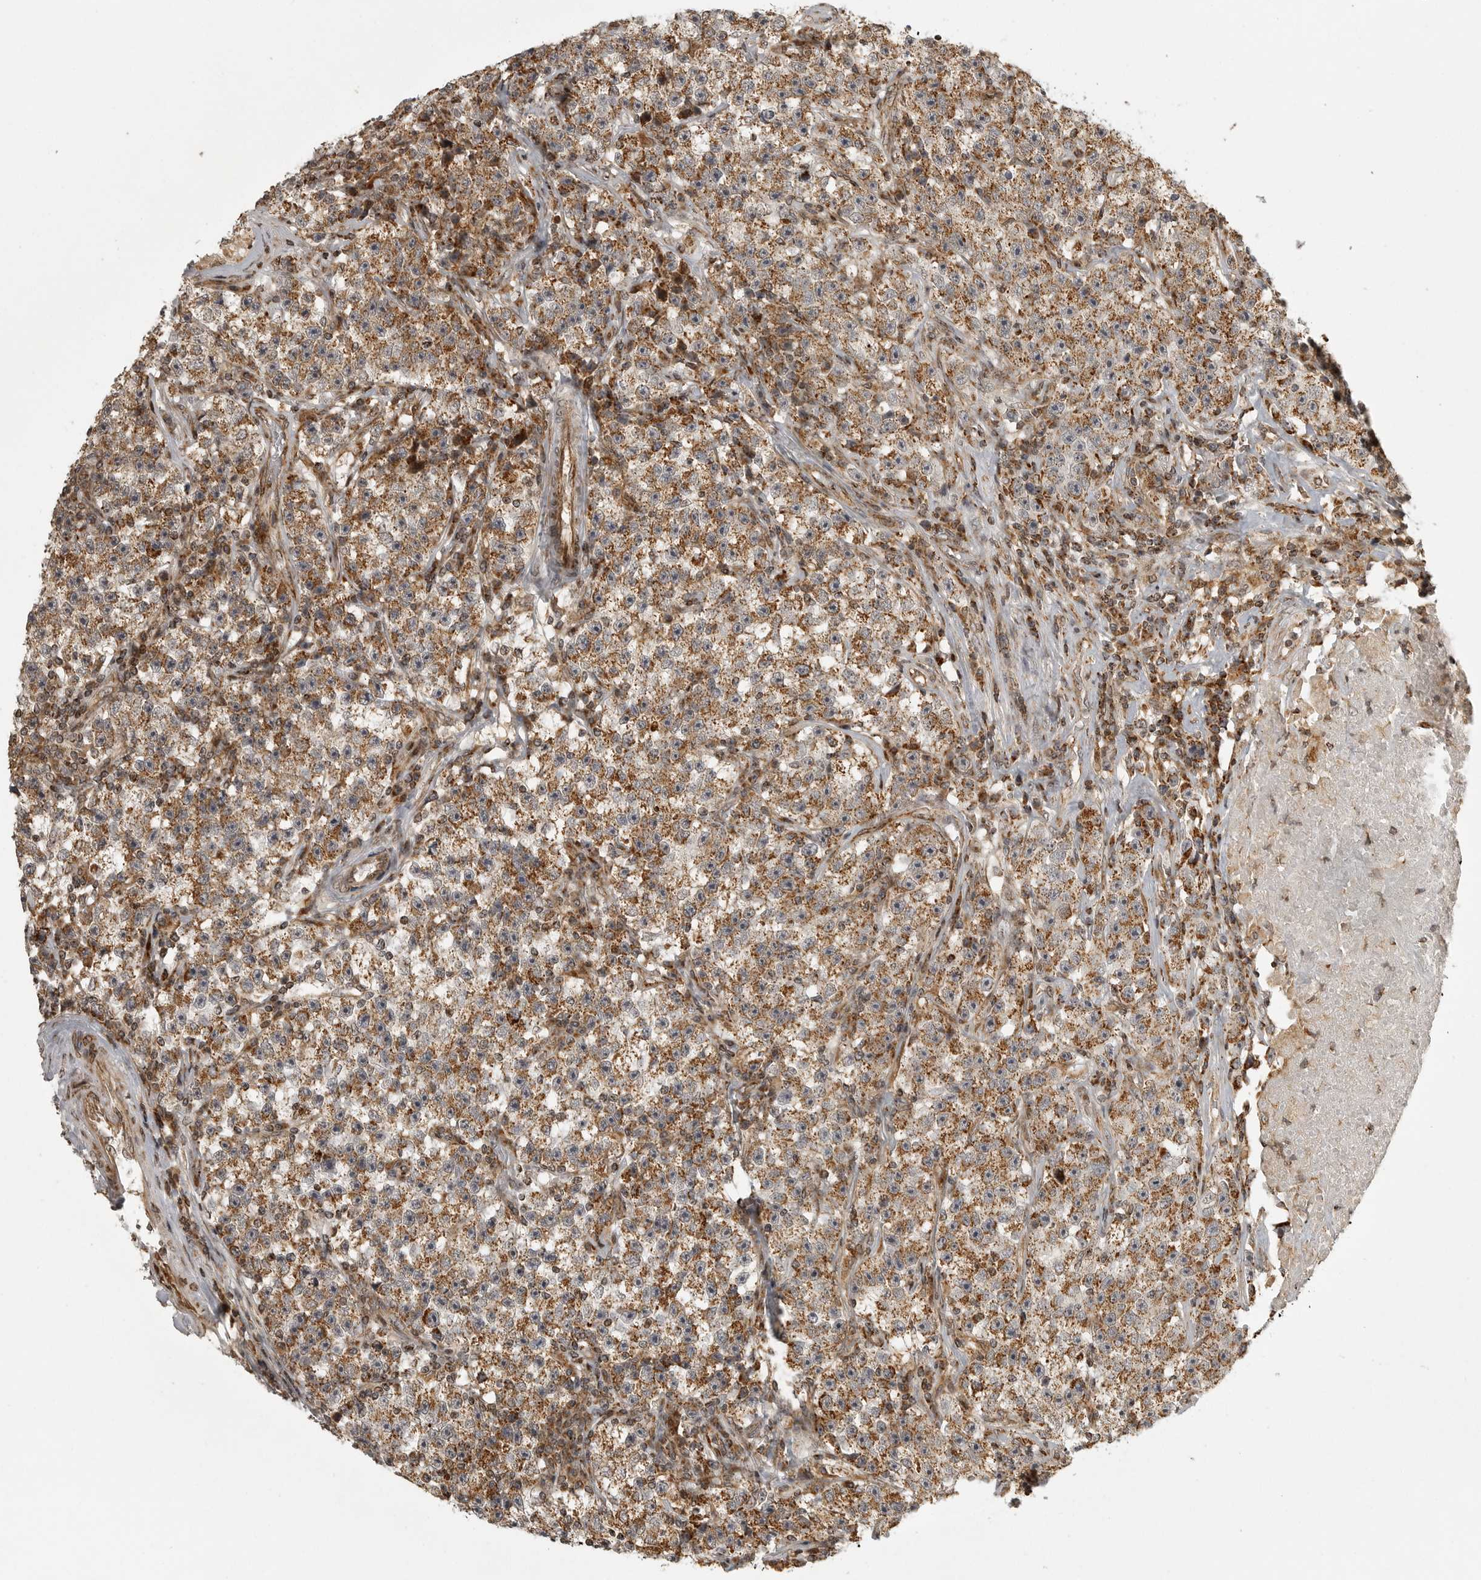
{"staining": {"intensity": "moderate", "quantity": ">75%", "location": "cytoplasmic/membranous"}, "tissue": "testis cancer", "cell_type": "Tumor cells", "image_type": "cancer", "snomed": [{"axis": "morphology", "description": "Seminoma, NOS"}, {"axis": "topography", "description": "Testis"}], "caption": "Immunohistochemistry (DAB (3,3'-diaminobenzidine)) staining of human testis seminoma reveals moderate cytoplasmic/membranous protein staining in about >75% of tumor cells.", "gene": "NARS2", "patient": {"sex": "male", "age": 22}}